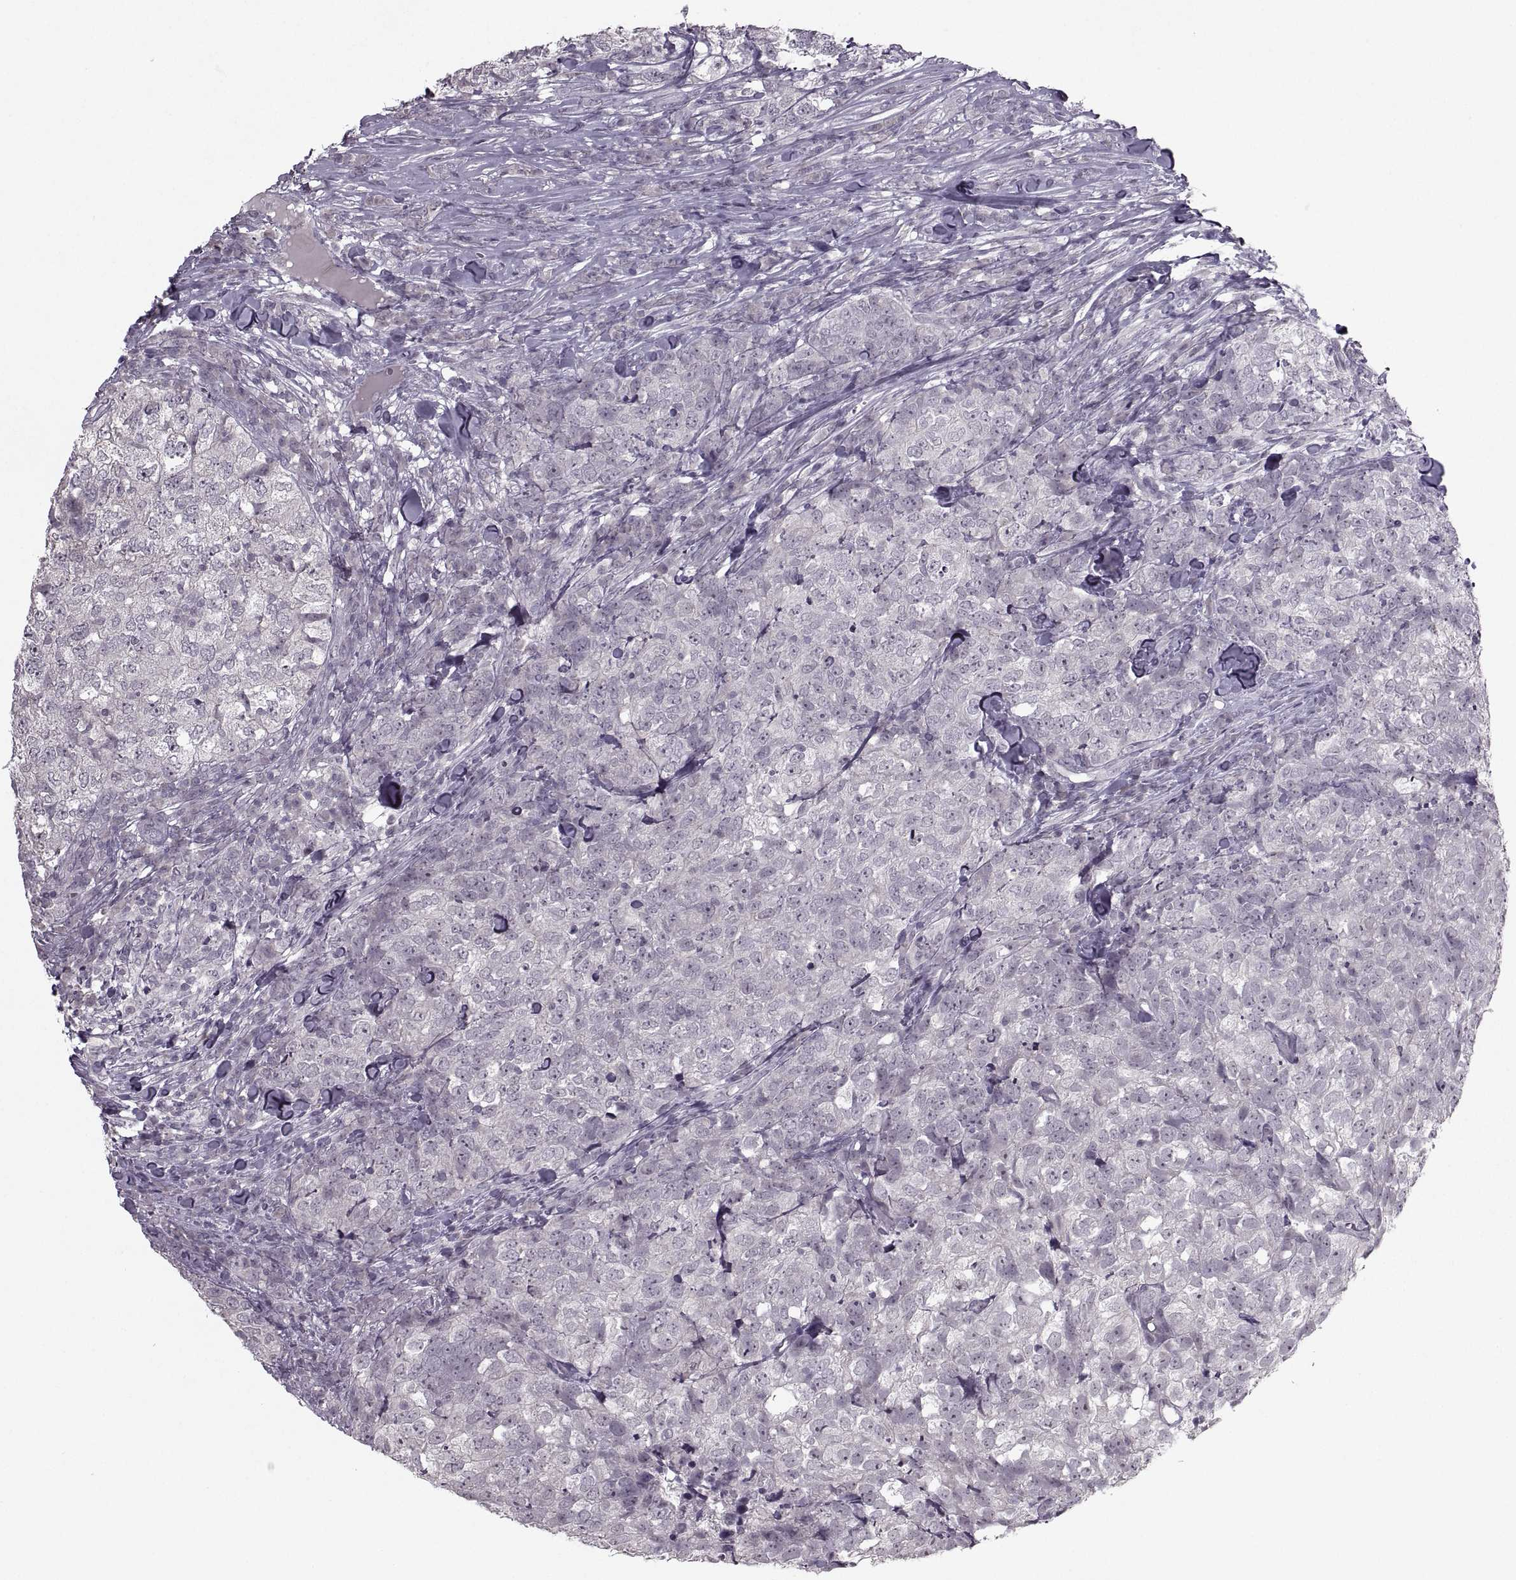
{"staining": {"intensity": "negative", "quantity": "none", "location": "none"}, "tissue": "breast cancer", "cell_type": "Tumor cells", "image_type": "cancer", "snomed": [{"axis": "morphology", "description": "Duct carcinoma"}, {"axis": "topography", "description": "Breast"}], "caption": "This is an immunohistochemistry histopathology image of human breast cancer (invasive ductal carcinoma). There is no expression in tumor cells.", "gene": "MGAT4D", "patient": {"sex": "female", "age": 30}}